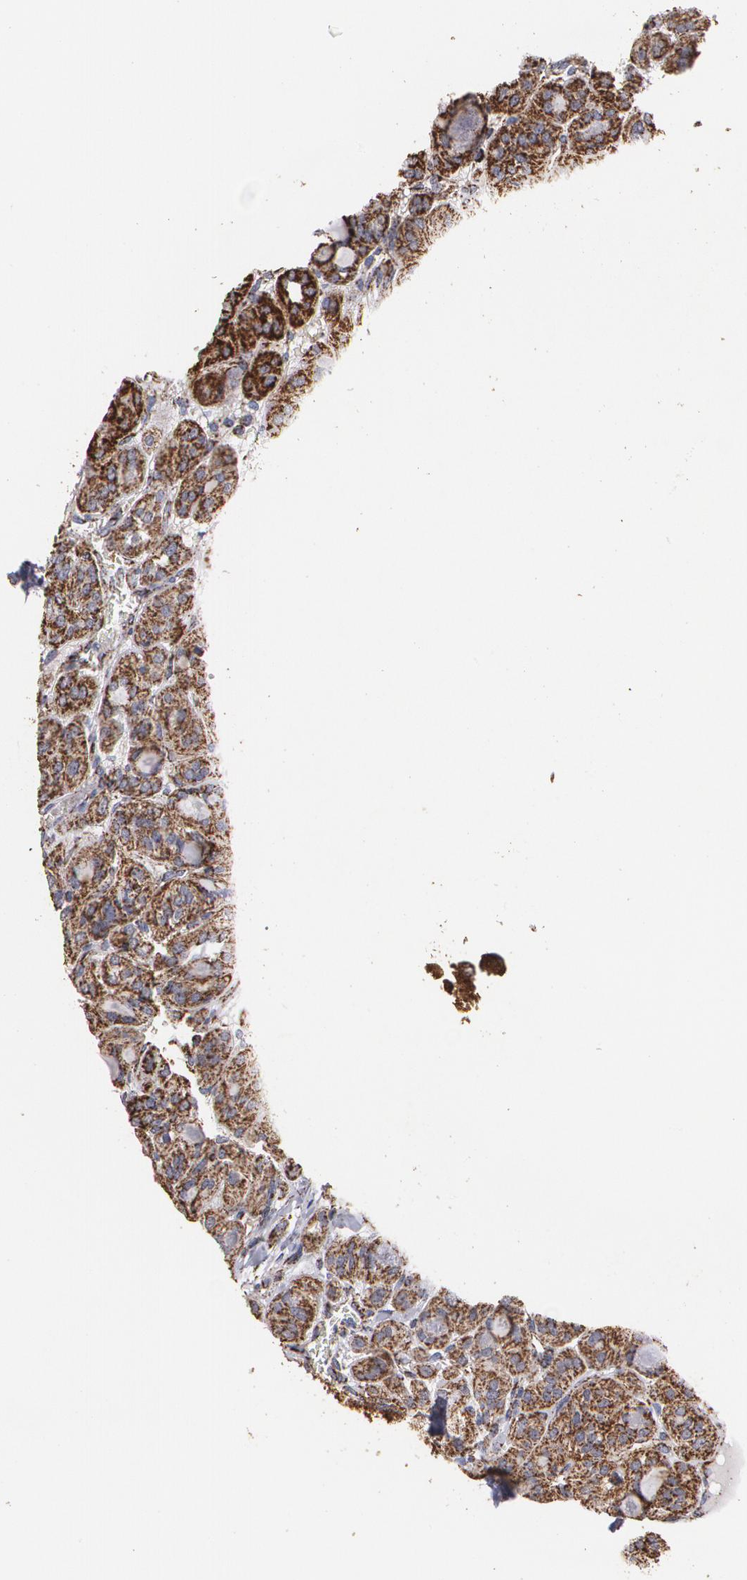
{"staining": {"intensity": "moderate", "quantity": ">75%", "location": "cytoplasmic/membranous"}, "tissue": "thyroid cancer", "cell_type": "Tumor cells", "image_type": "cancer", "snomed": [{"axis": "morphology", "description": "Follicular adenoma carcinoma, NOS"}, {"axis": "topography", "description": "Thyroid gland"}], "caption": "Thyroid cancer stained with a protein marker exhibits moderate staining in tumor cells.", "gene": "HSPD1", "patient": {"sex": "female", "age": 71}}